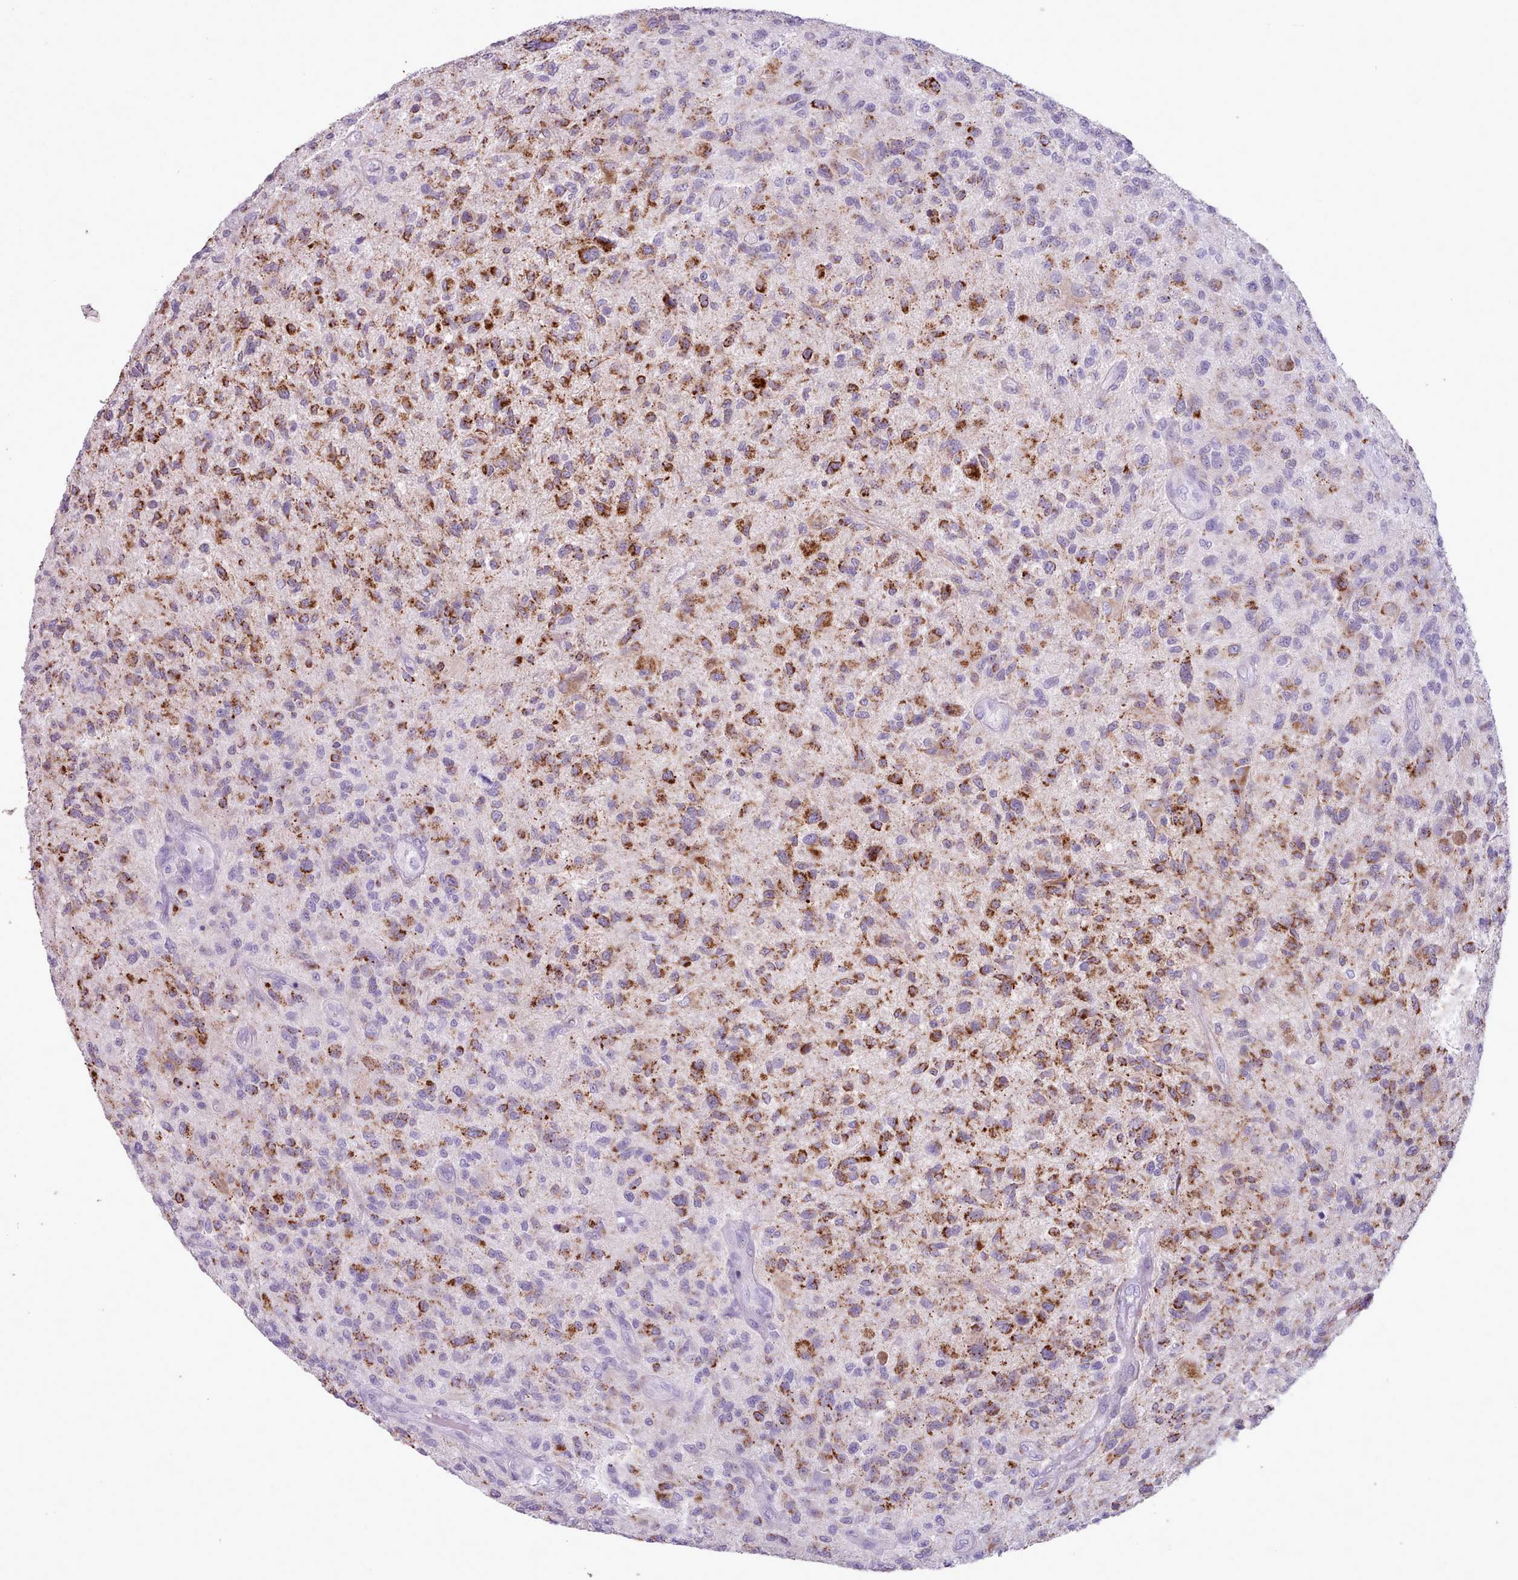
{"staining": {"intensity": "moderate", "quantity": ">75%", "location": "cytoplasmic/membranous"}, "tissue": "glioma", "cell_type": "Tumor cells", "image_type": "cancer", "snomed": [{"axis": "morphology", "description": "Glioma, malignant, High grade"}, {"axis": "topography", "description": "Brain"}], "caption": "Malignant glioma (high-grade) was stained to show a protein in brown. There is medium levels of moderate cytoplasmic/membranous positivity in about >75% of tumor cells. (brown staining indicates protein expression, while blue staining denotes nuclei).", "gene": "AK4", "patient": {"sex": "male", "age": 47}}